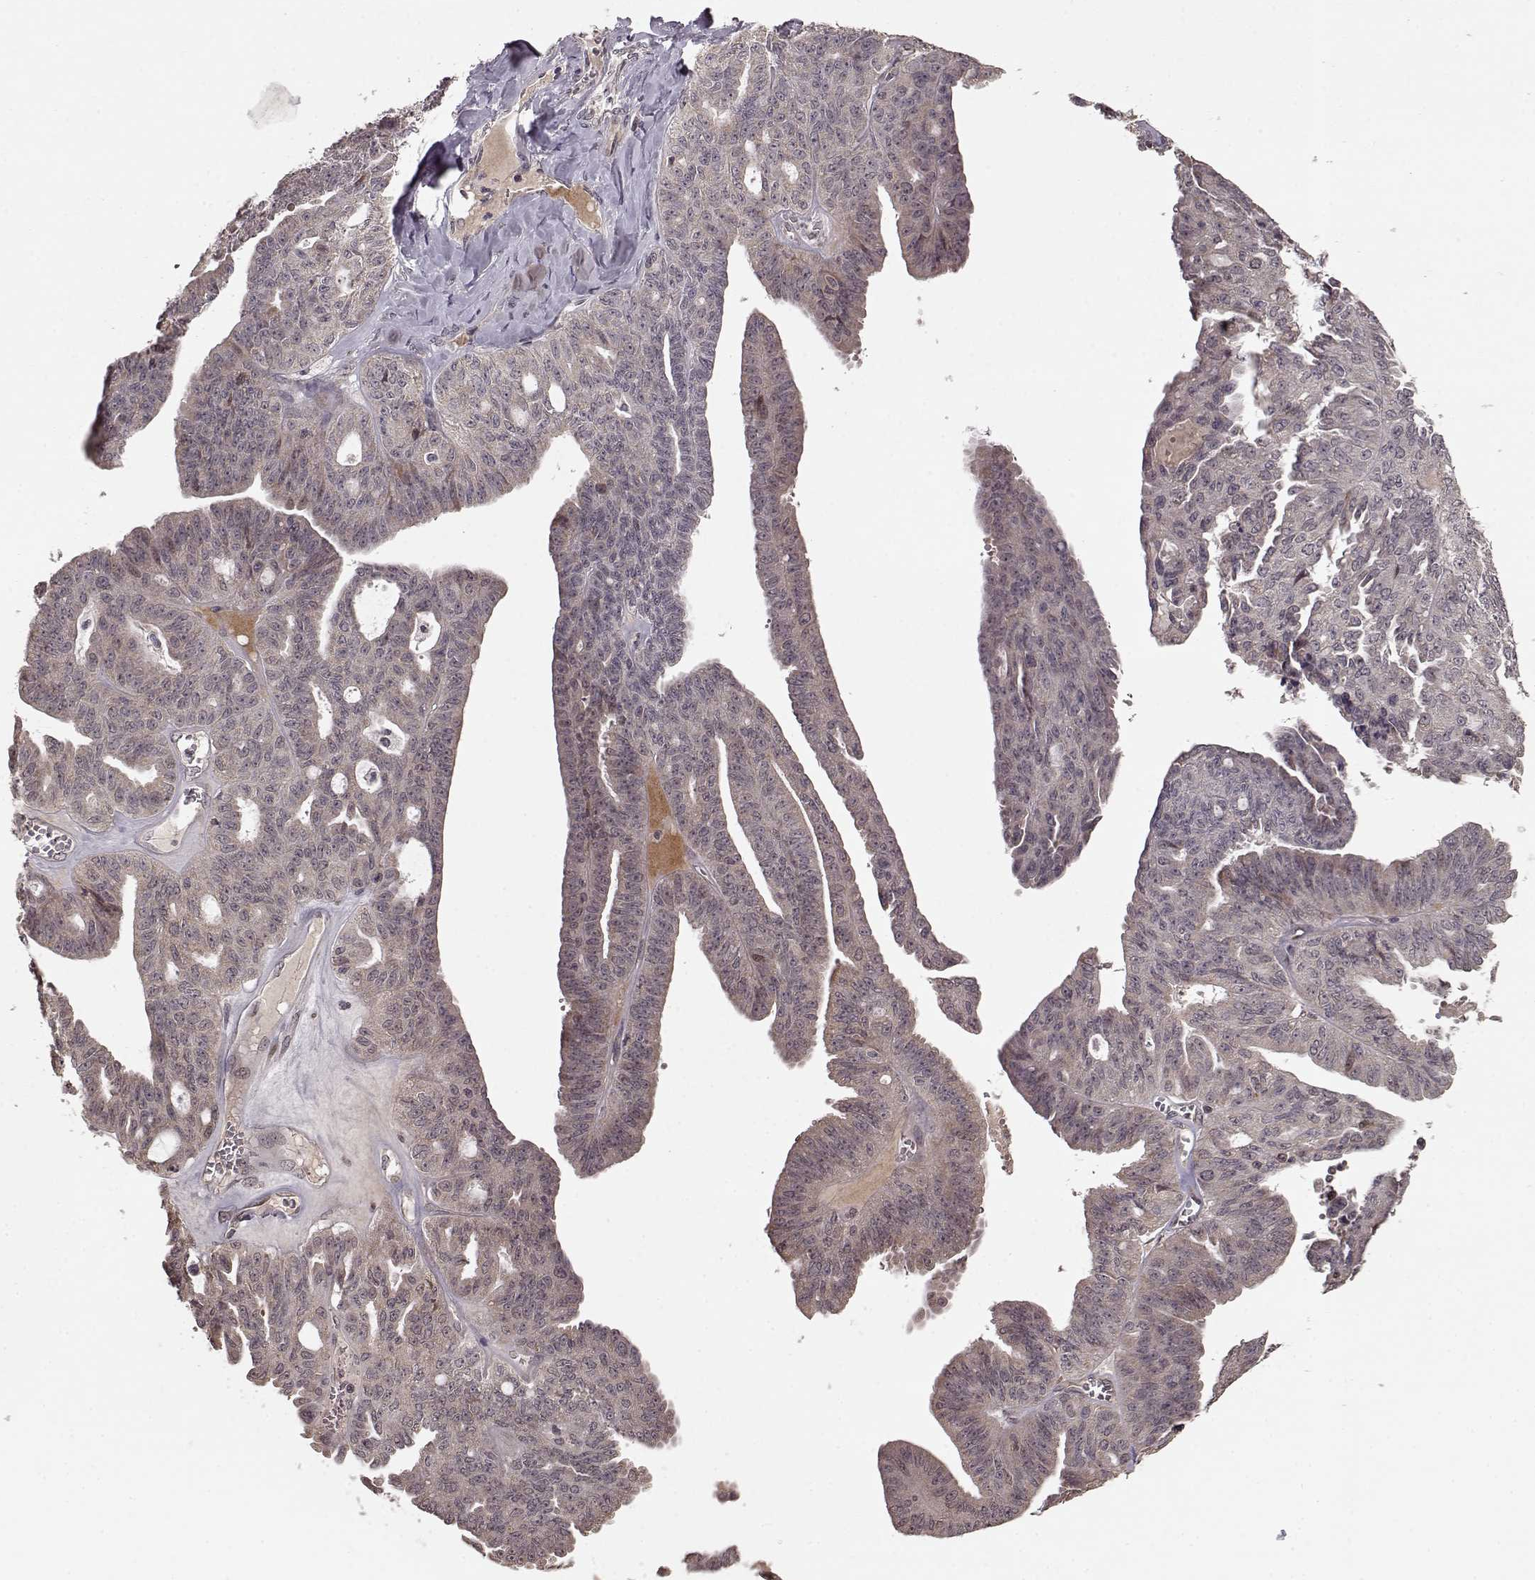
{"staining": {"intensity": "weak", "quantity": "25%-75%", "location": "cytoplasmic/membranous"}, "tissue": "ovarian cancer", "cell_type": "Tumor cells", "image_type": "cancer", "snomed": [{"axis": "morphology", "description": "Cystadenocarcinoma, serous, NOS"}, {"axis": "topography", "description": "Ovary"}], "caption": "A high-resolution photomicrograph shows immunohistochemistry (IHC) staining of ovarian serous cystadenocarcinoma, which reveals weak cytoplasmic/membranous positivity in approximately 25%-75% of tumor cells. (DAB (3,3'-diaminobenzidine) IHC, brown staining for protein, blue staining for nuclei).", "gene": "ELOVL5", "patient": {"sex": "female", "age": 71}}